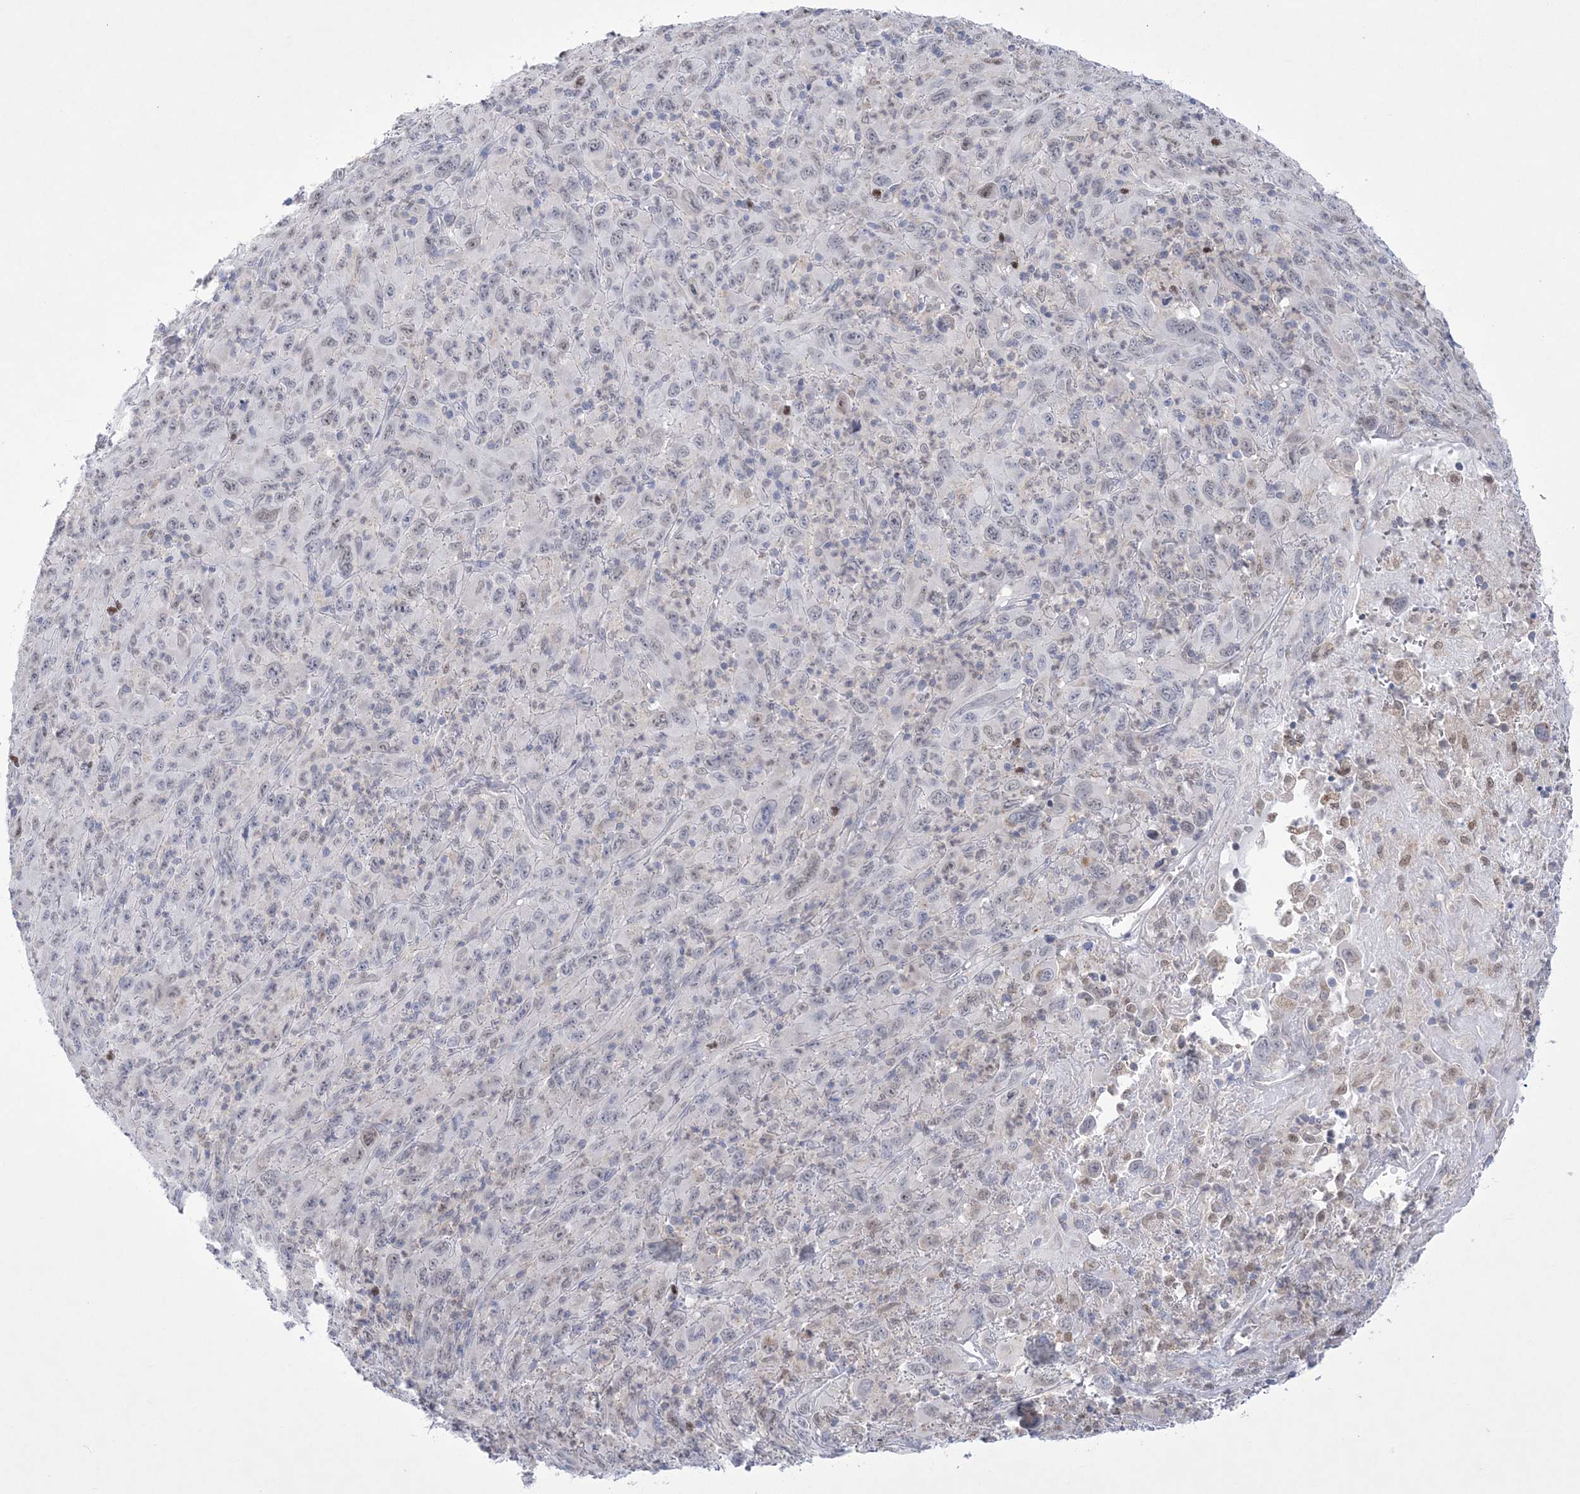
{"staining": {"intensity": "negative", "quantity": "none", "location": "none"}, "tissue": "melanoma", "cell_type": "Tumor cells", "image_type": "cancer", "snomed": [{"axis": "morphology", "description": "Malignant melanoma, Metastatic site"}, {"axis": "topography", "description": "Skin"}], "caption": "IHC micrograph of malignant melanoma (metastatic site) stained for a protein (brown), which exhibits no expression in tumor cells.", "gene": "WDR27", "patient": {"sex": "female", "age": 56}}